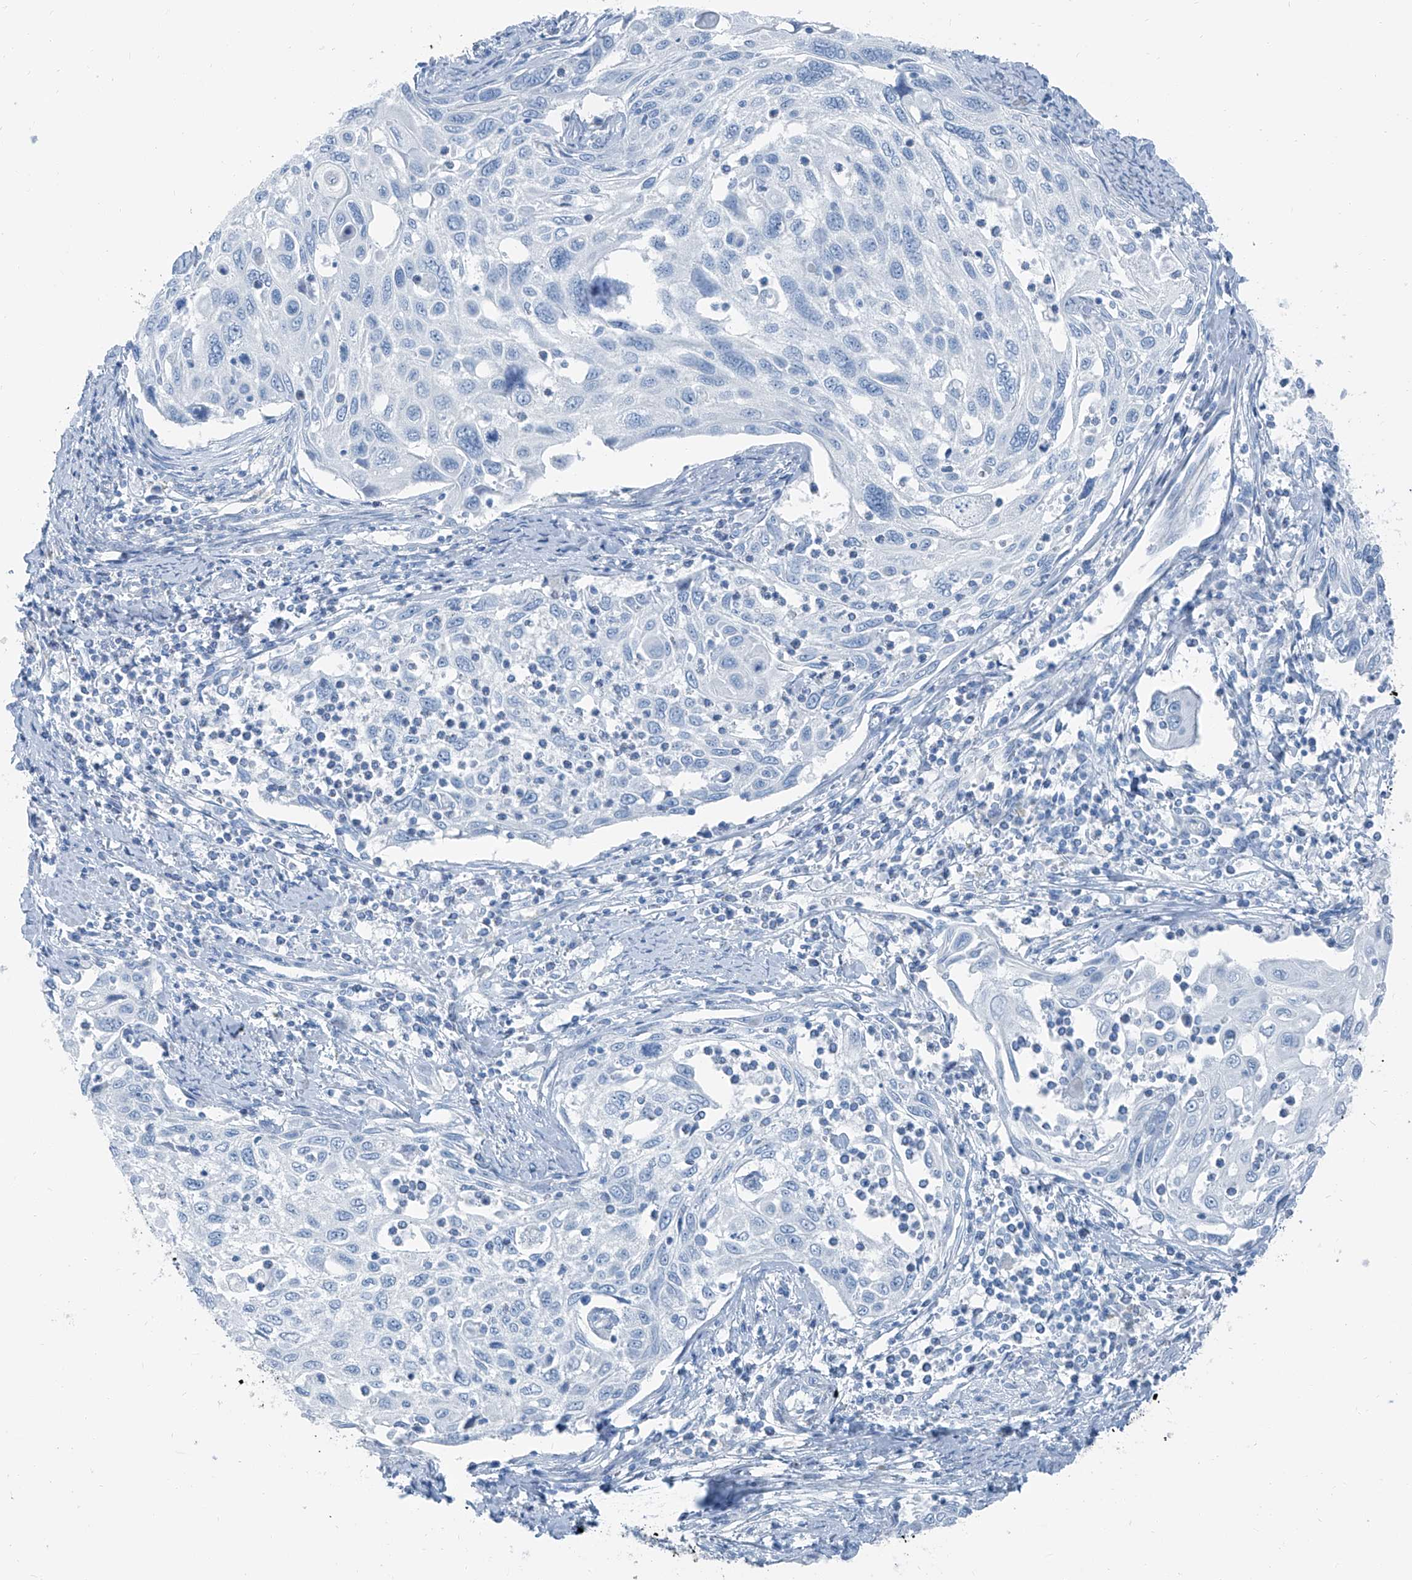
{"staining": {"intensity": "negative", "quantity": "none", "location": "none"}, "tissue": "cervical cancer", "cell_type": "Tumor cells", "image_type": "cancer", "snomed": [{"axis": "morphology", "description": "Squamous cell carcinoma, NOS"}, {"axis": "topography", "description": "Cervix"}], "caption": "The micrograph displays no staining of tumor cells in cervical squamous cell carcinoma.", "gene": "RGN", "patient": {"sex": "female", "age": 70}}